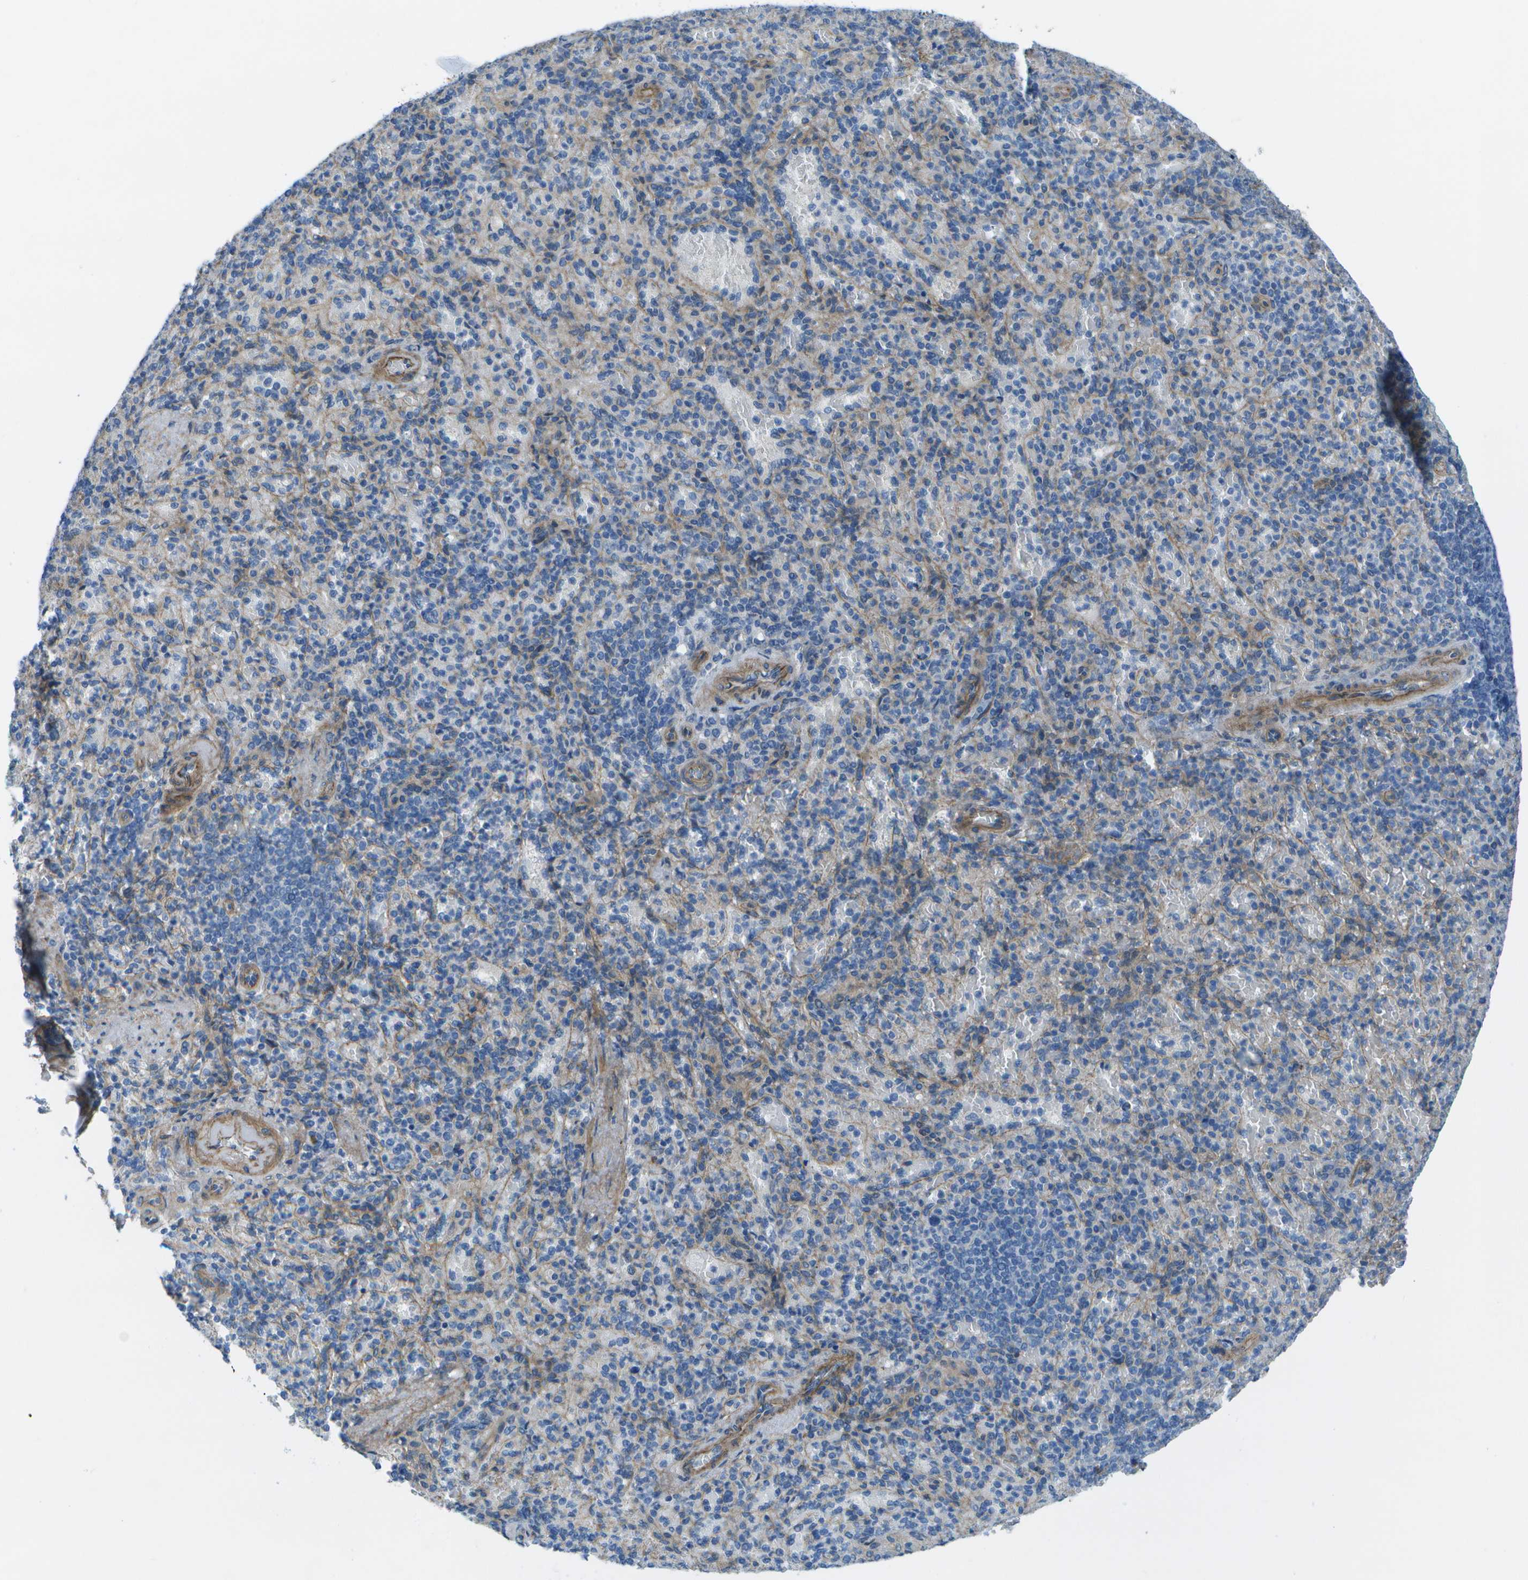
{"staining": {"intensity": "weak", "quantity": "<25%", "location": "cytoplasmic/membranous"}, "tissue": "spleen", "cell_type": "Cells in red pulp", "image_type": "normal", "snomed": [{"axis": "morphology", "description": "Normal tissue, NOS"}, {"axis": "topography", "description": "Spleen"}], "caption": "Immunohistochemical staining of unremarkable human spleen displays no significant expression in cells in red pulp.", "gene": "SORBS3", "patient": {"sex": "female", "age": 74}}